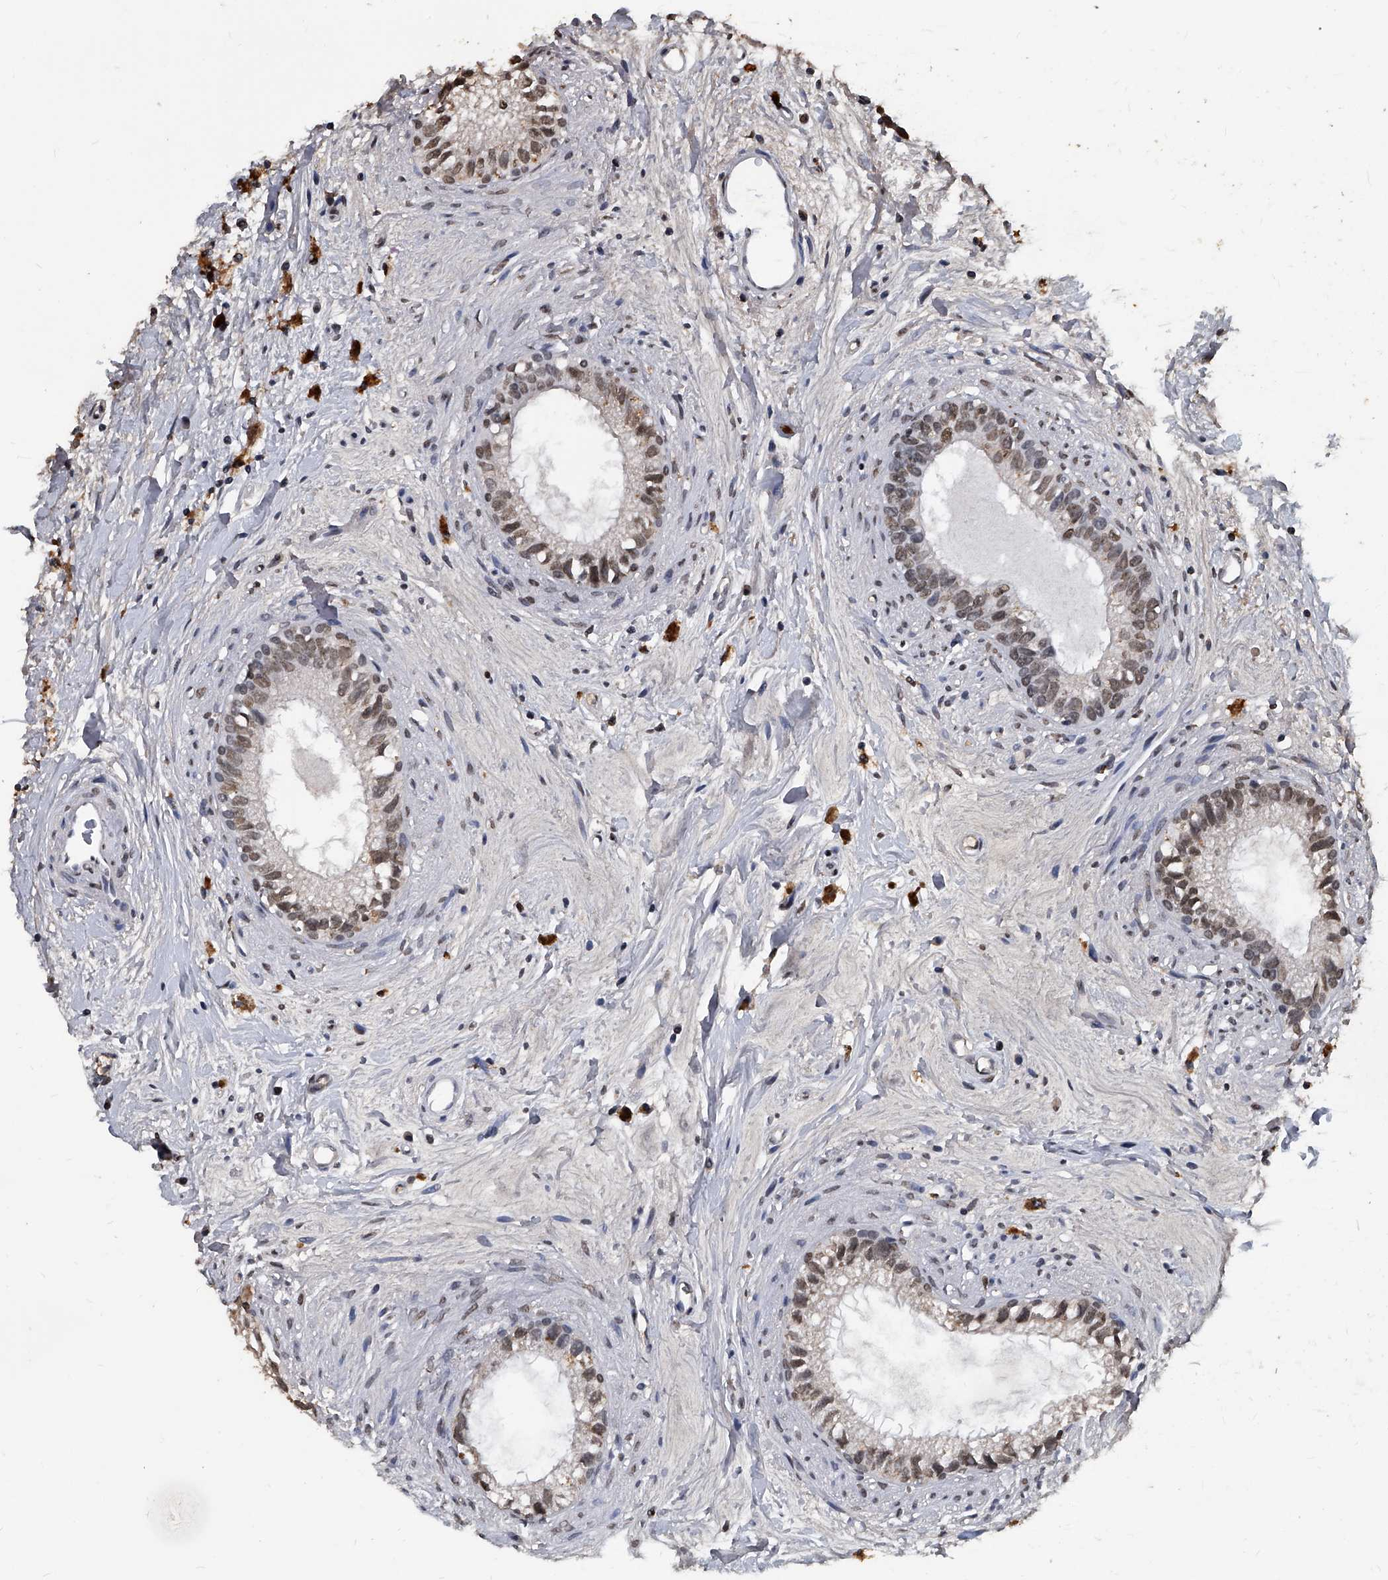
{"staining": {"intensity": "moderate", "quantity": "25%-75%", "location": "nuclear"}, "tissue": "epididymis", "cell_type": "Glandular cells", "image_type": "normal", "snomed": [{"axis": "morphology", "description": "Normal tissue, NOS"}, {"axis": "topography", "description": "Epididymis"}], "caption": "IHC of normal human epididymis displays medium levels of moderate nuclear positivity in about 25%-75% of glandular cells.", "gene": "MATR3", "patient": {"sex": "male", "age": 80}}